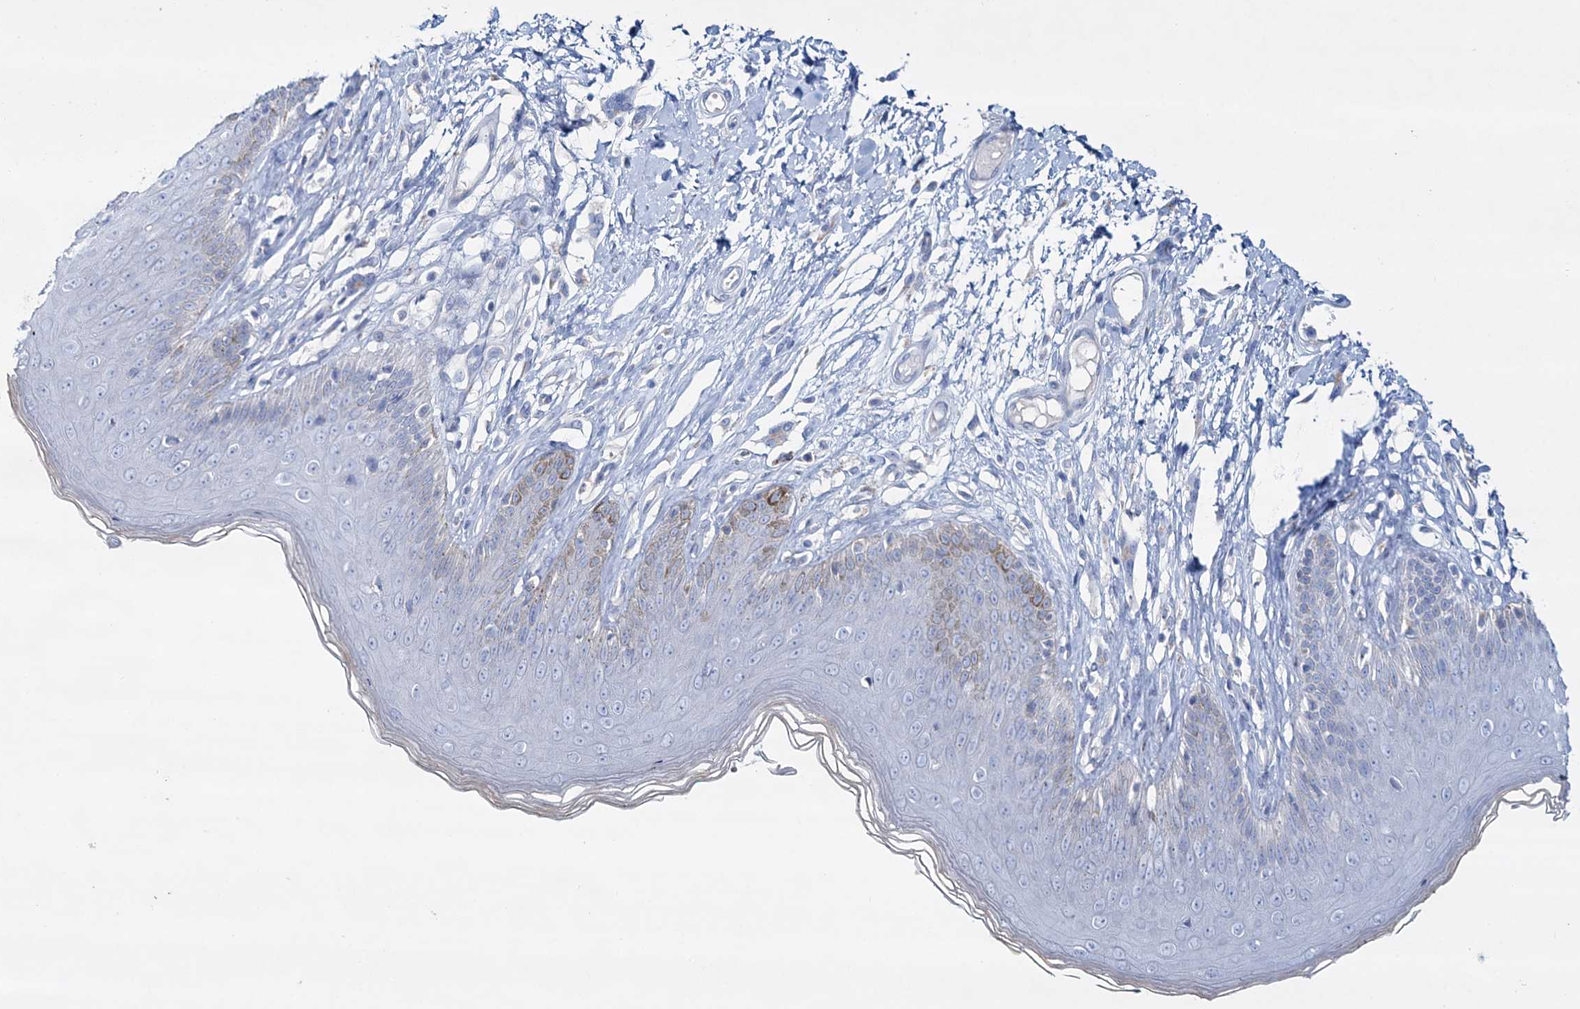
{"staining": {"intensity": "moderate", "quantity": "<25%", "location": "cytoplasmic/membranous"}, "tissue": "skin", "cell_type": "Epidermal cells", "image_type": "normal", "snomed": [{"axis": "morphology", "description": "Normal tissue, NOS"}, {"axis": "morphology", "description": "Squamous cell carcinoma, NOS"}, {"axis": "topography", "description": "Vulva"}], "caption": "DAB immunohistochemical staining of normal human skin reveals moderate cytoplasmic/membranous protein staining in about <25% of epidermal cells.", "gene": "ADGRL1", "patient": {"sex": "female", "age": 85}}